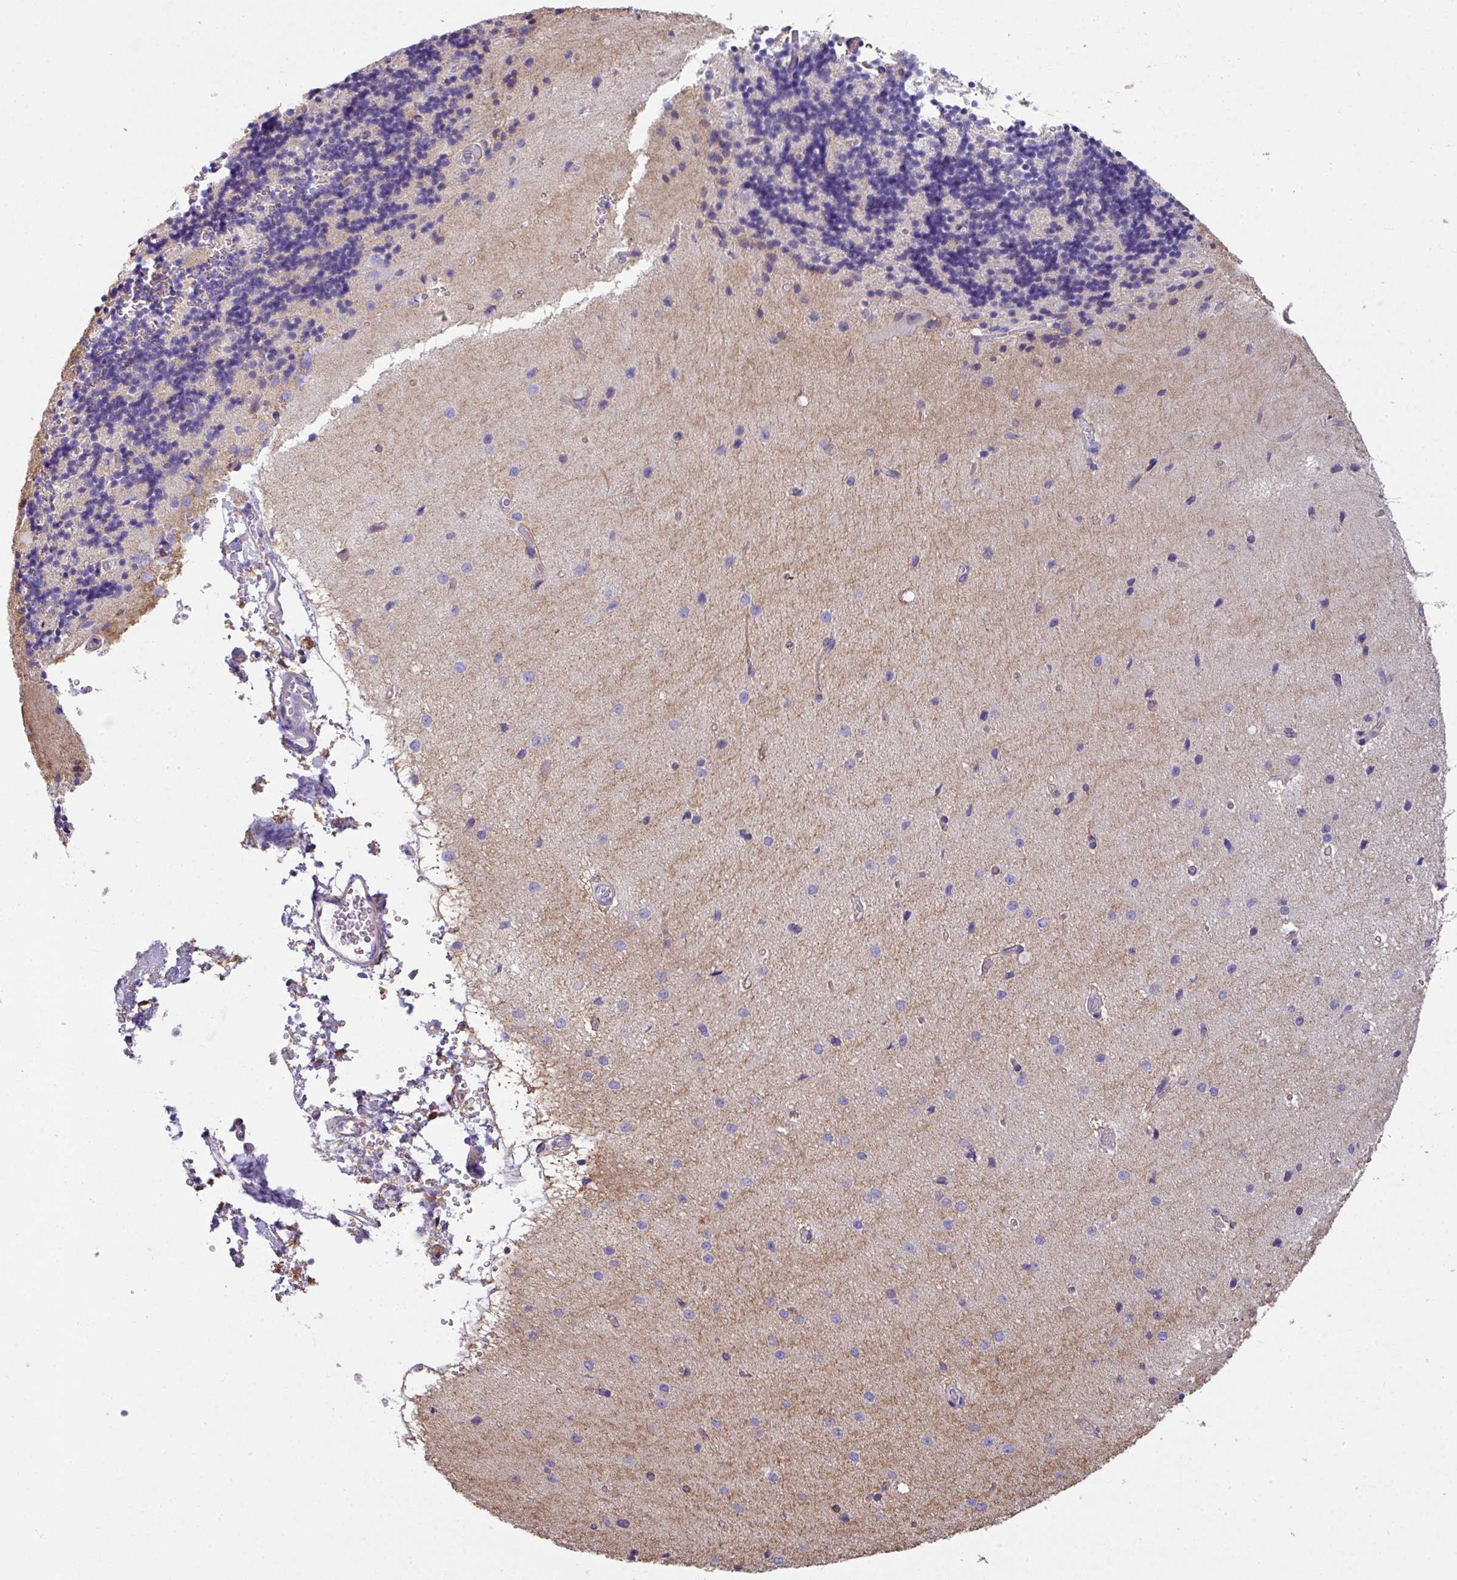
{"staining": {"intensity": "negative", "quantity": "none", "location": "none"}, "tissue": "cerebellum", "cell_type": "Cells in granular layer", "image_type": "normal", "snomed": [{"axis": "morphology", "description": "Normal tissue, NOS"}, {"axis": "topography", "description": "Cerebellum"}], "caption": "Immunohistochemistry (IHC) photomicrograph of normal cerebellum: human cerebellum stained with DAB (3,3'-diaminobenzidine) reveals no significant protein expression in cells in granular layer.", "gene": "PALS2", "patient": {"sex": "female", "age": 29}}